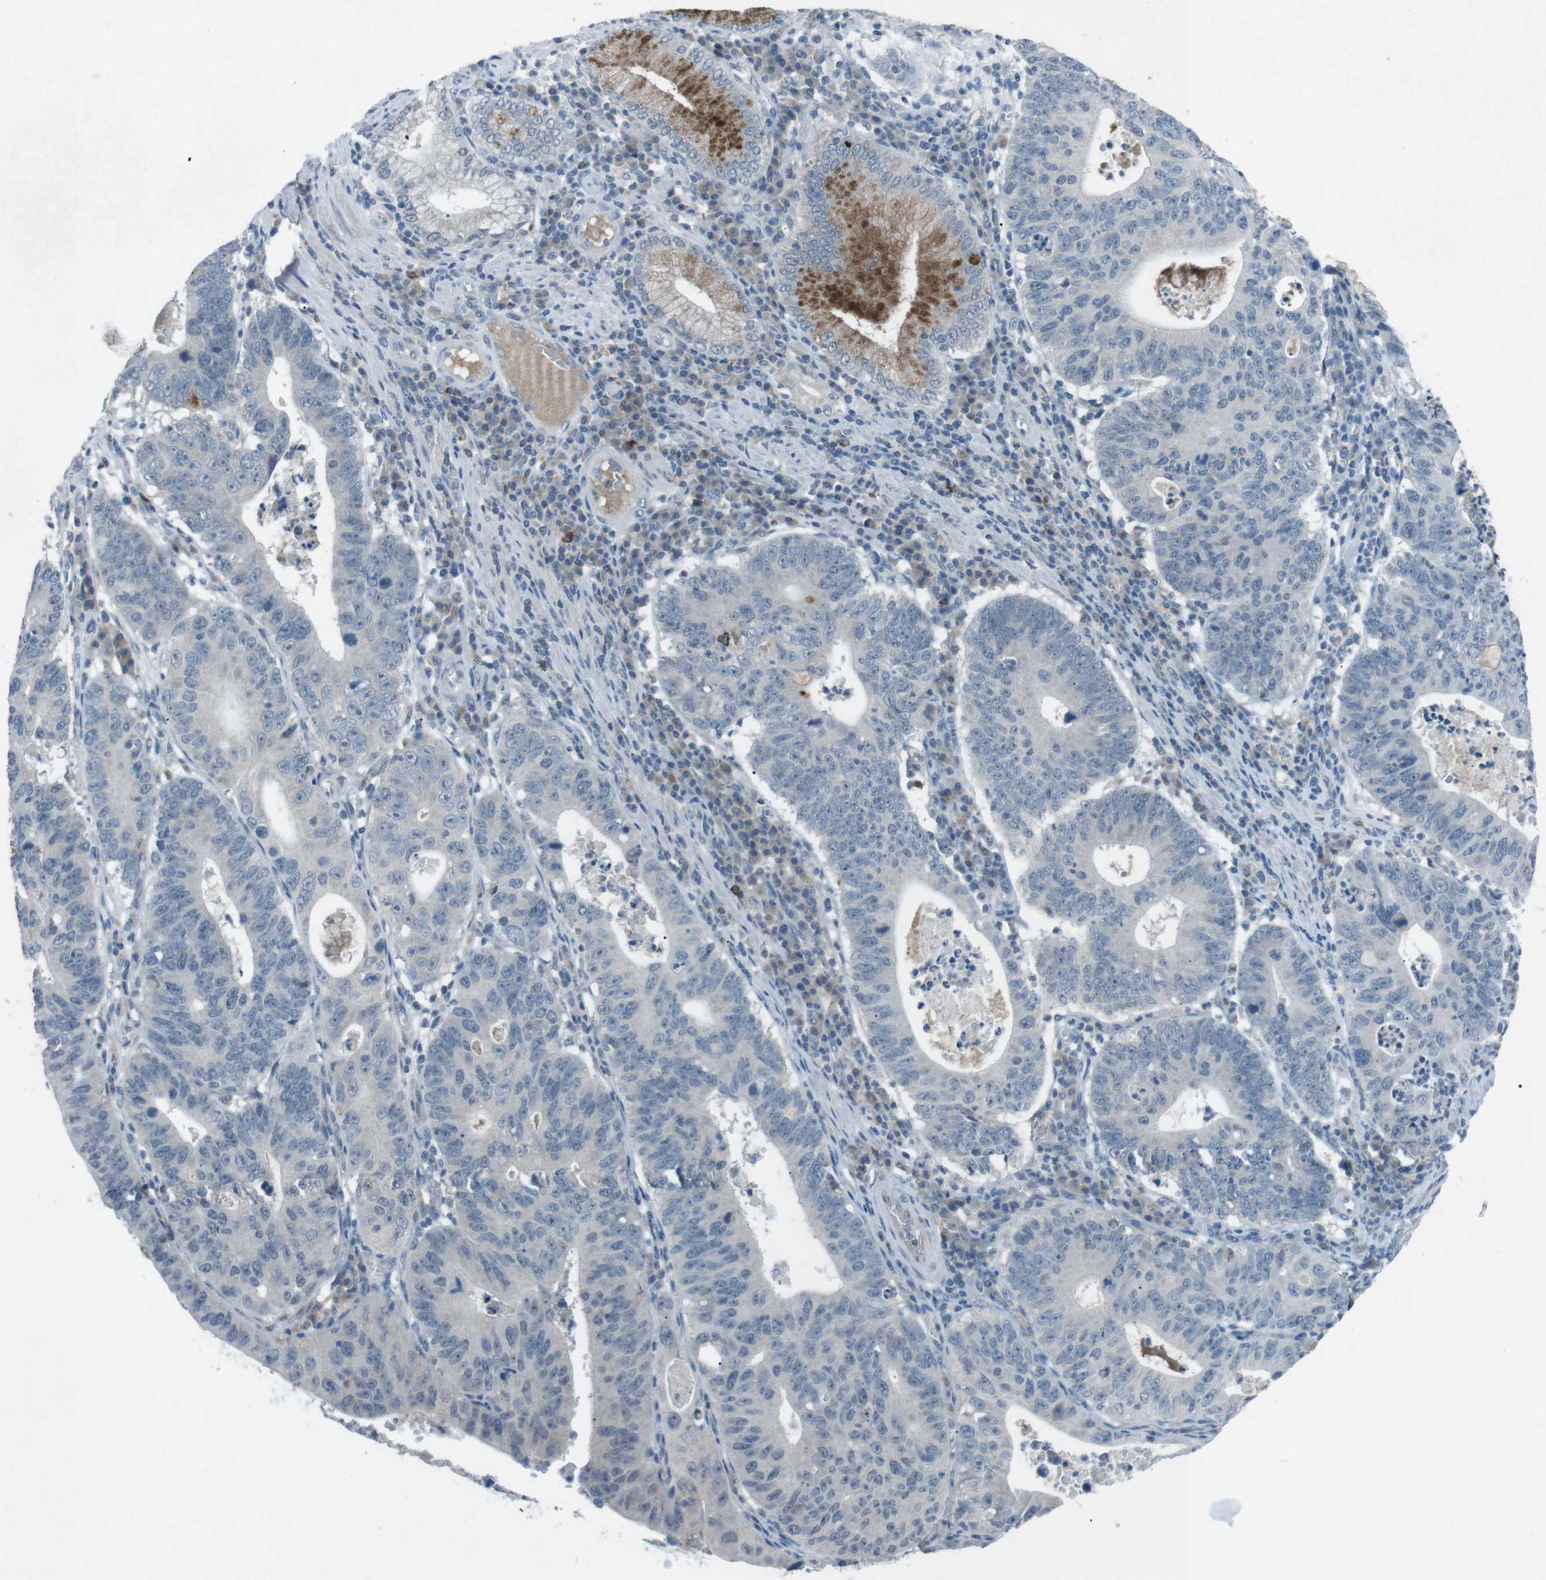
{"staining": {"intensity": "moderate", "quantity": "<25%", "location": "cytoplasmic/membranous"}, "tissue": "stomach cancer", "cell_type": "Tumor cells", "image_type": "cancer", "snomed": [{"axis": "morphology", "description": "Adenocarcinoma, NOS"}, {"axis": "topography", "description": "Stomach"}], "caption": "Protein expression analysis of human stomach cancer reveals moderate cytoplasmic/membranous expression in about <25% of tumor cells.", "gene": "FCRLA", "patient": {"sex": "male", "age": 59}}